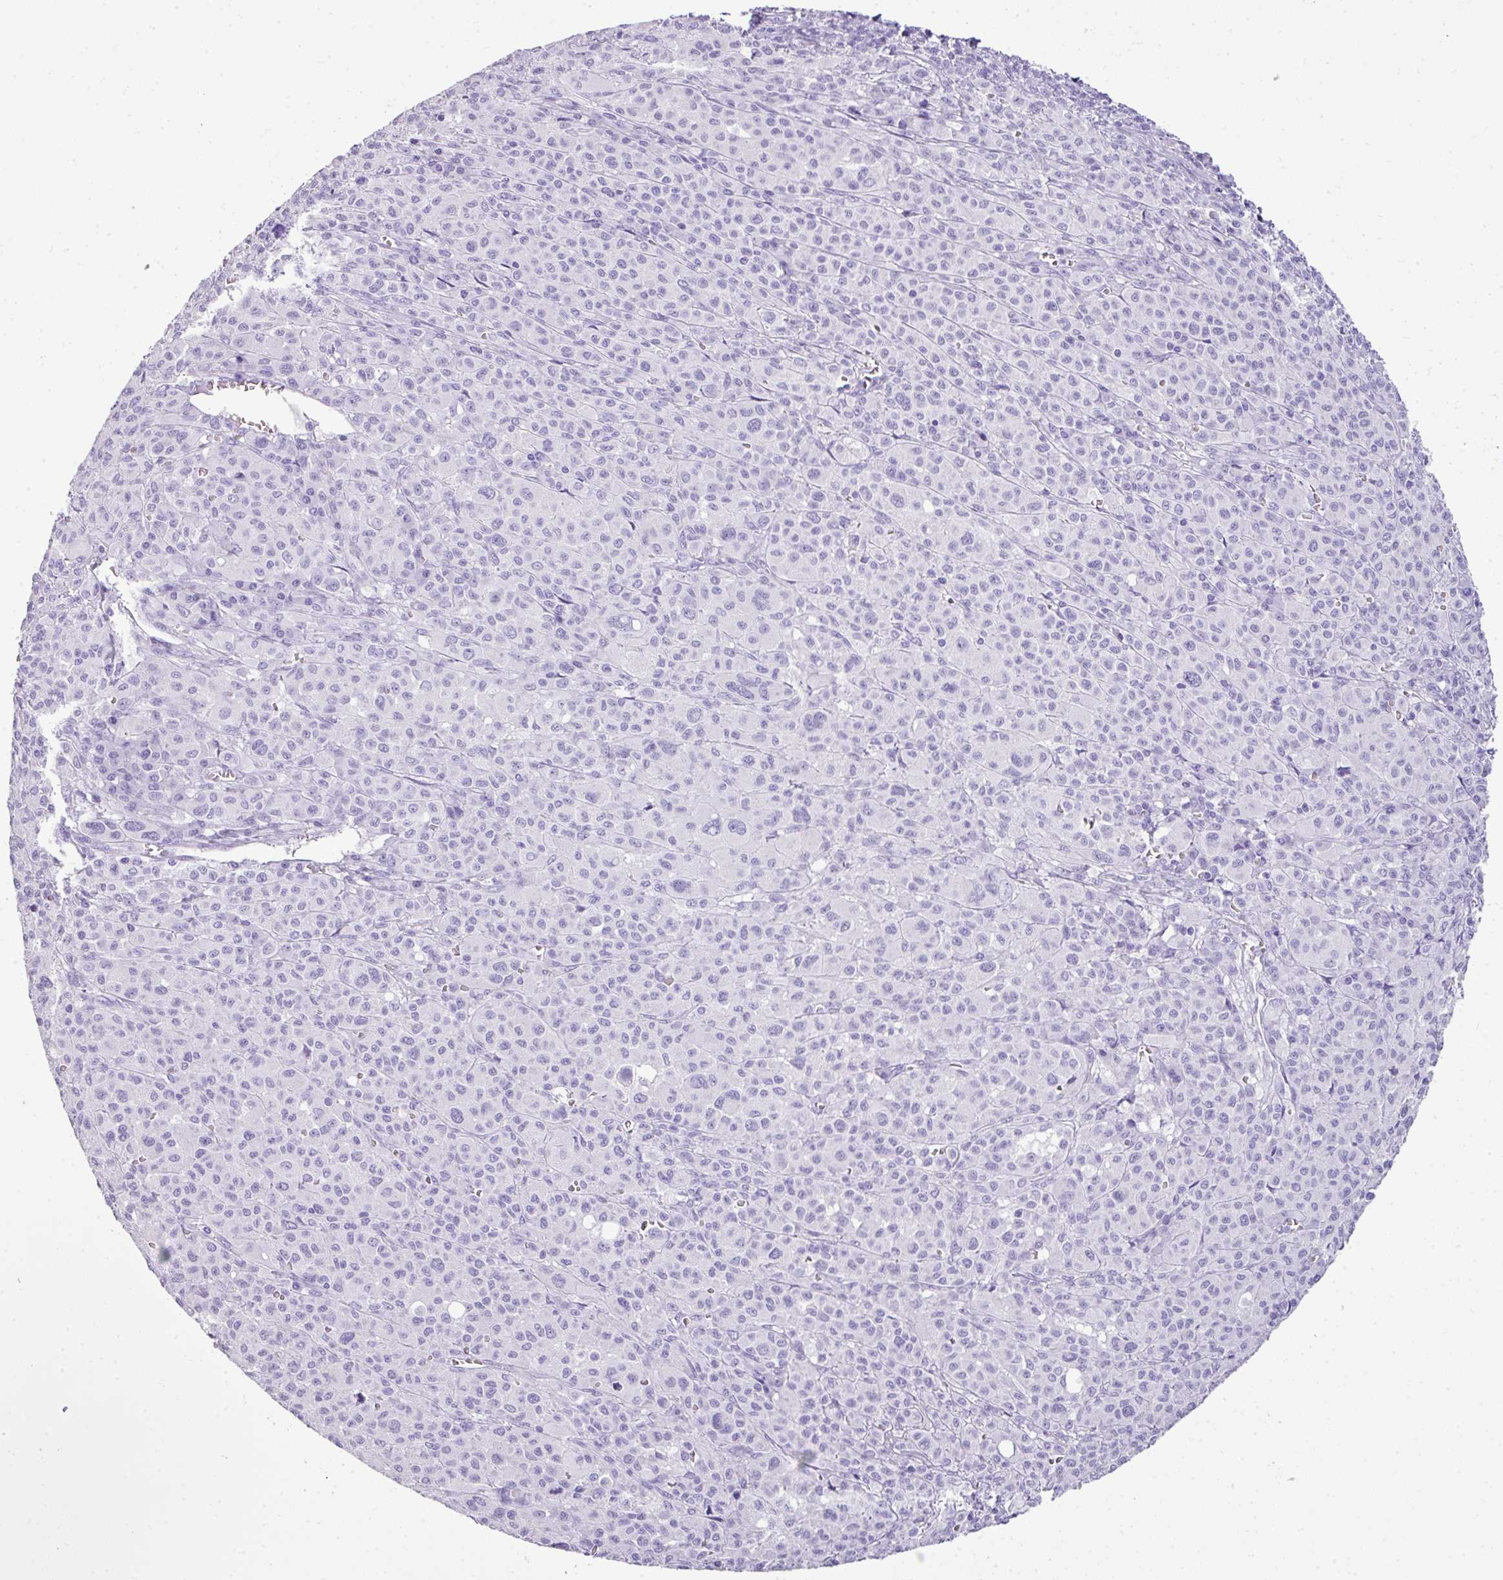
{"staining": {"intensity": "negative", "quantity": "none", "location": "none"}, "tissue": "melanoma", "cell_type": "Tumor cells", "image_type": "cancer", "snomed": [{"axis": "morphology", "description": "Malignant melanoma, Metastatic site"}, {"axis": "topography", "description": "Skin"}], "caption": "Immunohistochemical staining of malignant melanoma (metastatic site) demonstrates no significant expression in tumor cells.", "gene": "TNP1", "patient": {"sex": "female", "age": 74}}